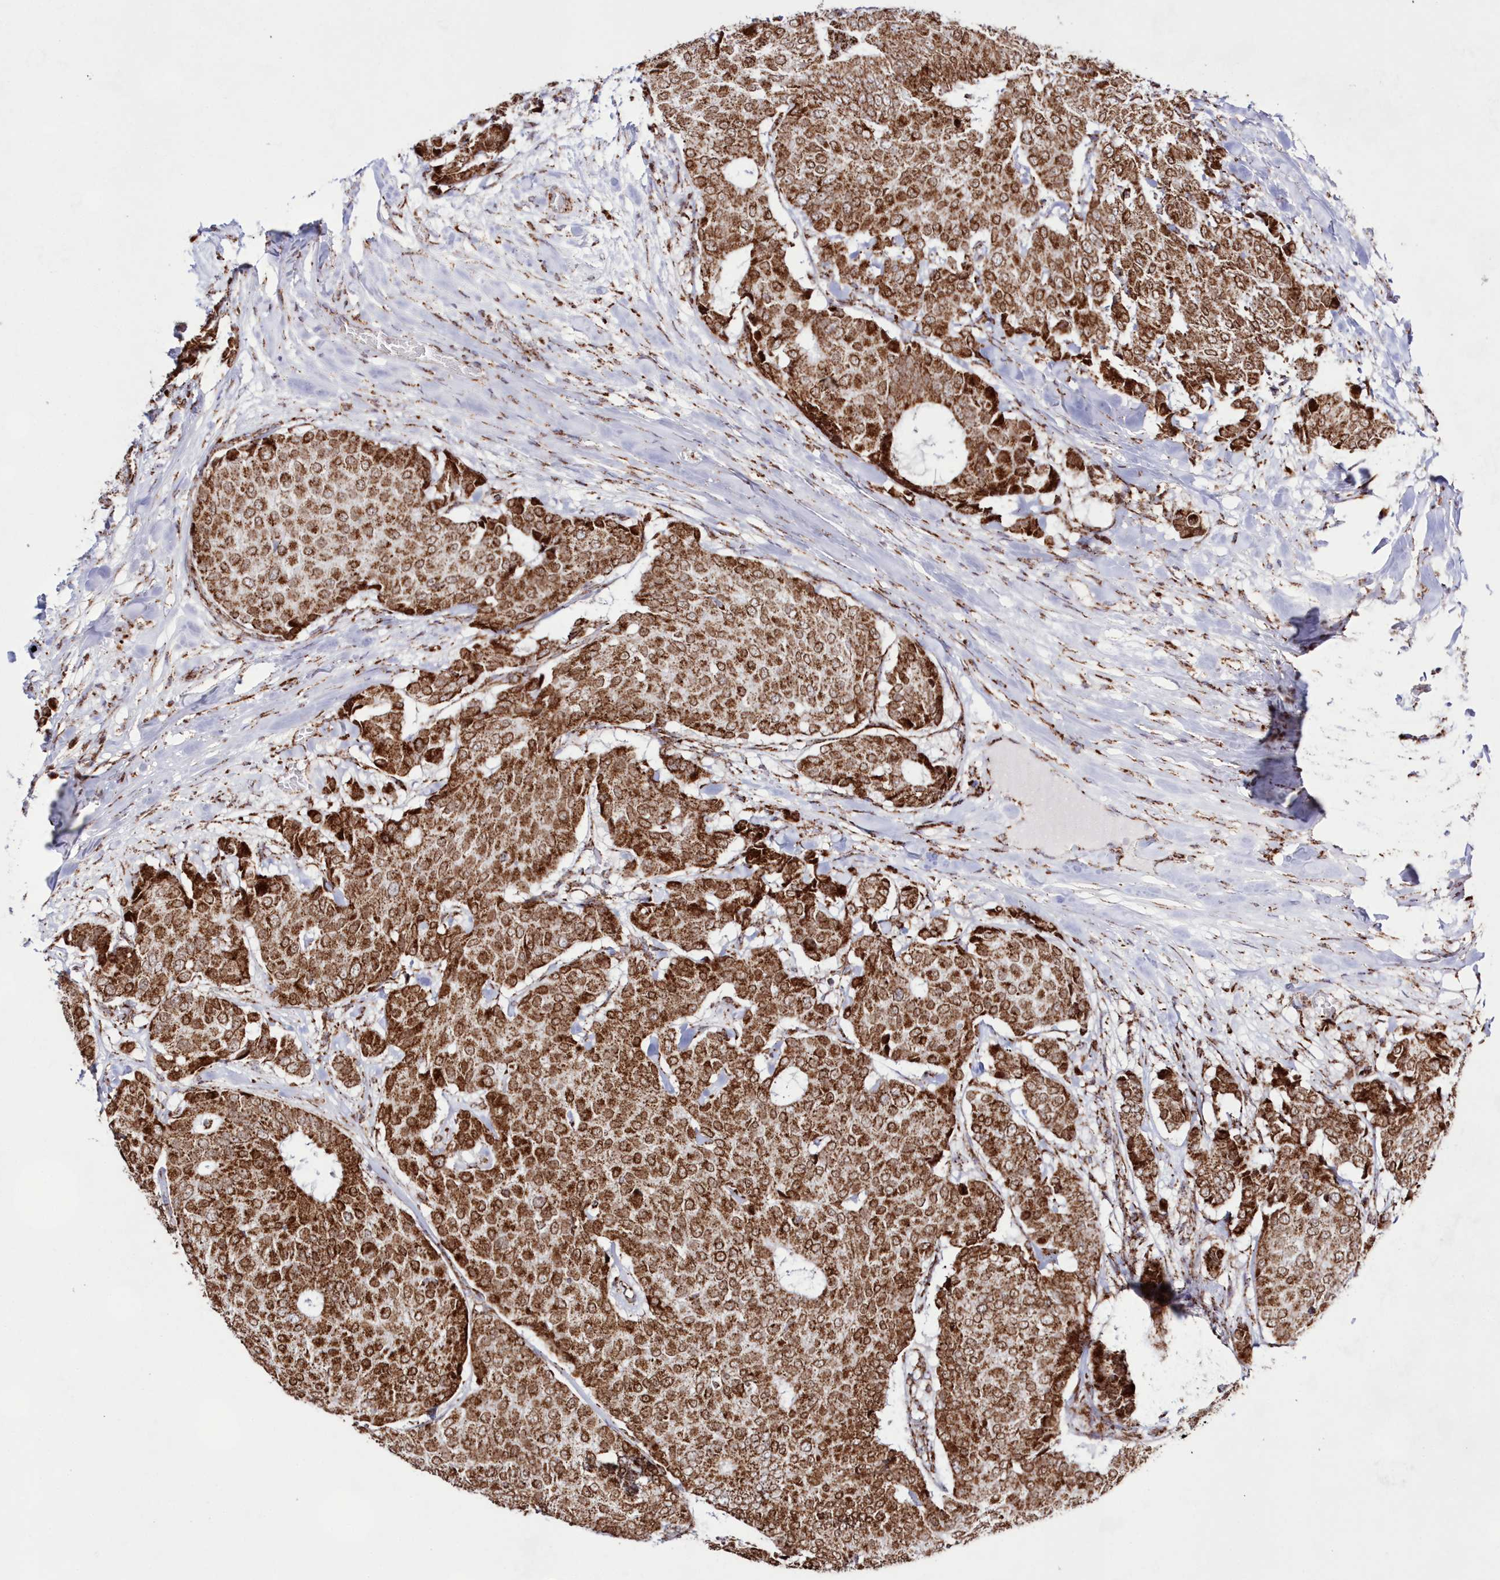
{"staining": {"intensity": "strong", "quantity": ">75%", "location": "cytoplasmic/membranous"}, "tissue": "breast cancer", "cell_type": "Tumor cells", "image_type": "cancer", "snomed": [{"axis": "morphology", "description": "Duct carcinoma"}, {"axis": "topography", "description": "Breast"}], "caption": "Immunohistochemical staining of human breast cancer displays high levels of strong cytoplasmic/membranous staining in about >75% of tumor cells.", "gene": "HADHB", "patient": {"sex": "female", "age": 75}}